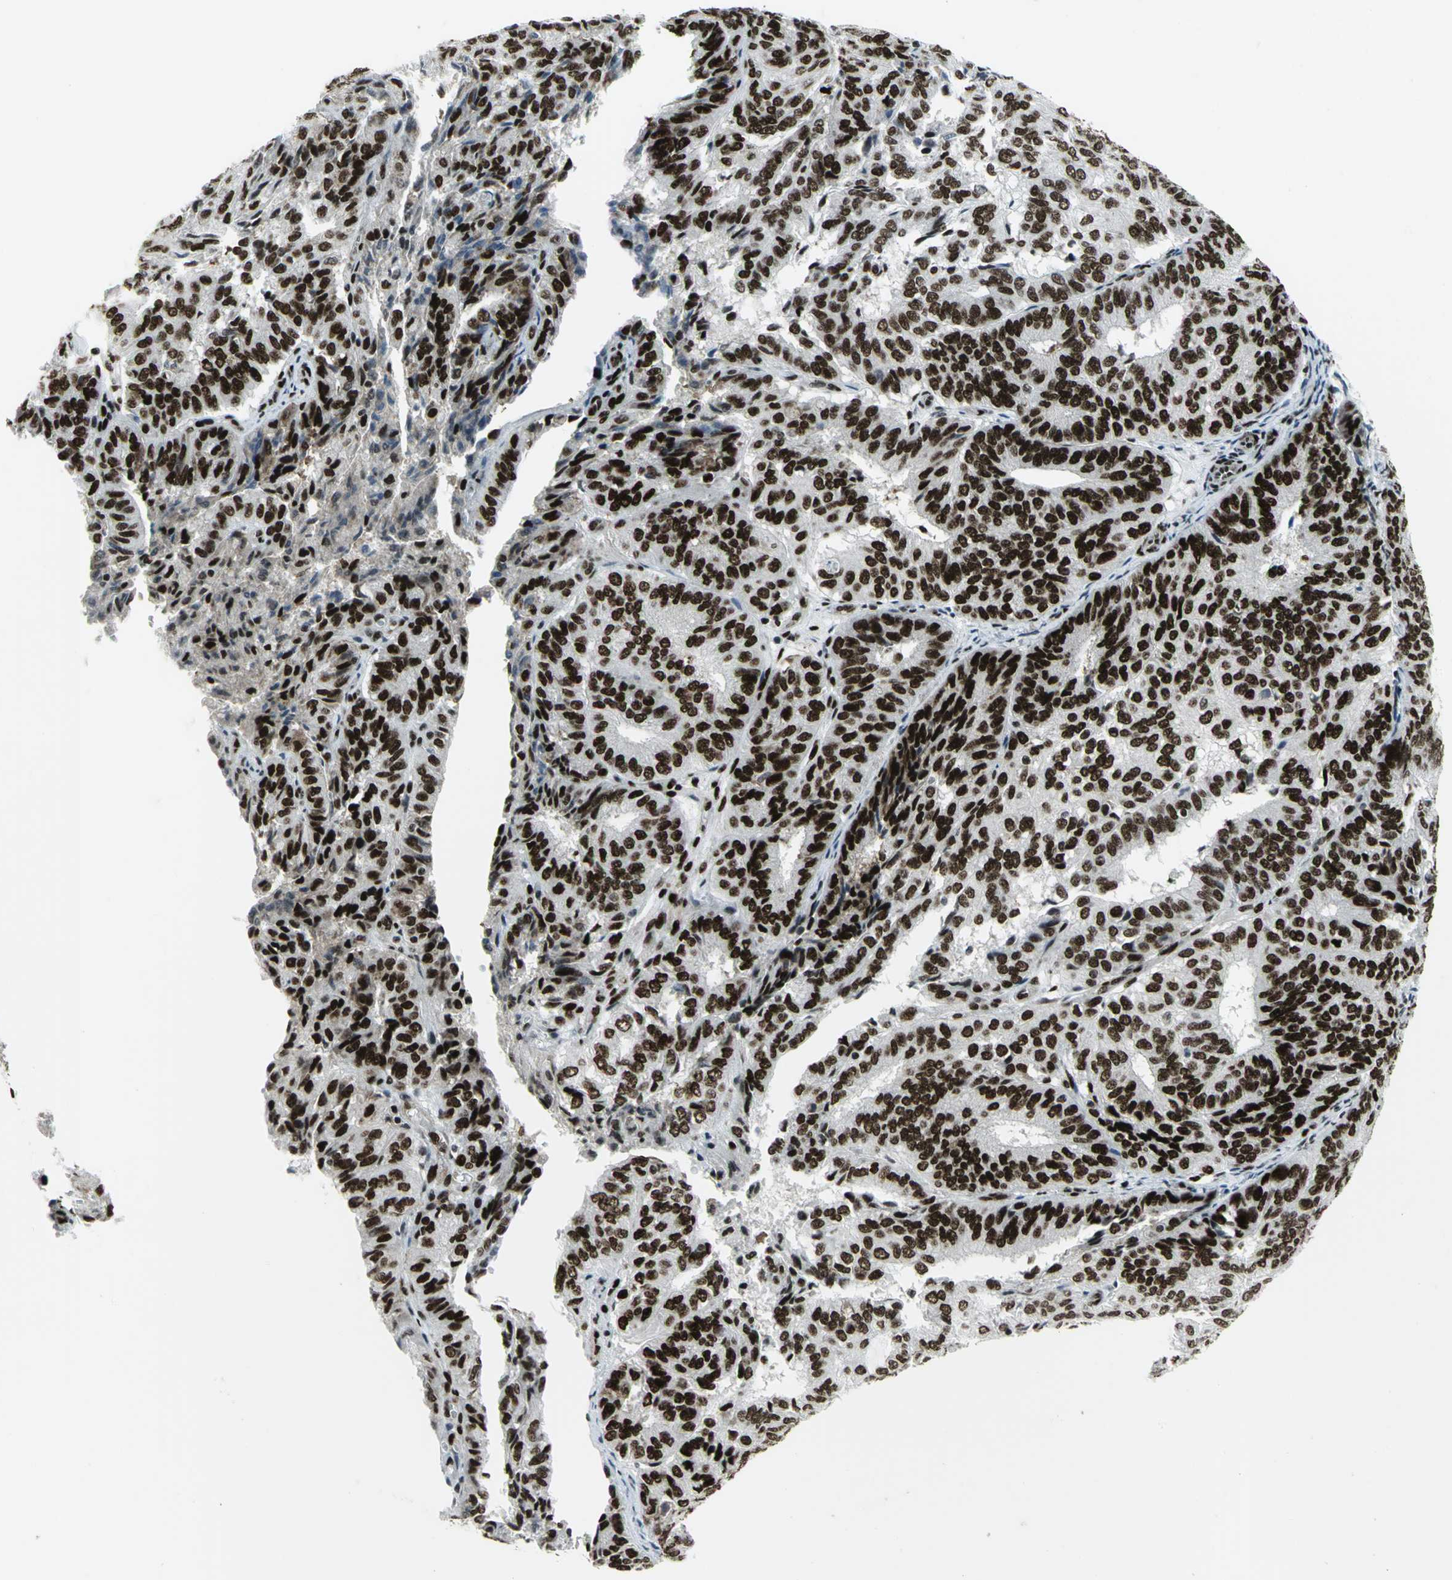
{"staining": {"intensity": "strong", "quantity": ">75%", "location": "nuclear"}, "tissue": "endometrial cancer", "cell_type": "Tumor cells", "image_type": "cancer", "snomed": [{"axis": "morphology", "description": "Adenocarcinoma, NOS"}, {"axis": "topography", "description": "Uterus"}], "caption": "Immunohistochemical staining of endometrial adenocarcinoma reveals high levels of strong nuclear protein staining in about >75% of tumor cells. (Brightfield microscopy of DAB IHC at high magnification).", "gene": "SMARCA4", "patient": {"sex": "female", "age": 60}}